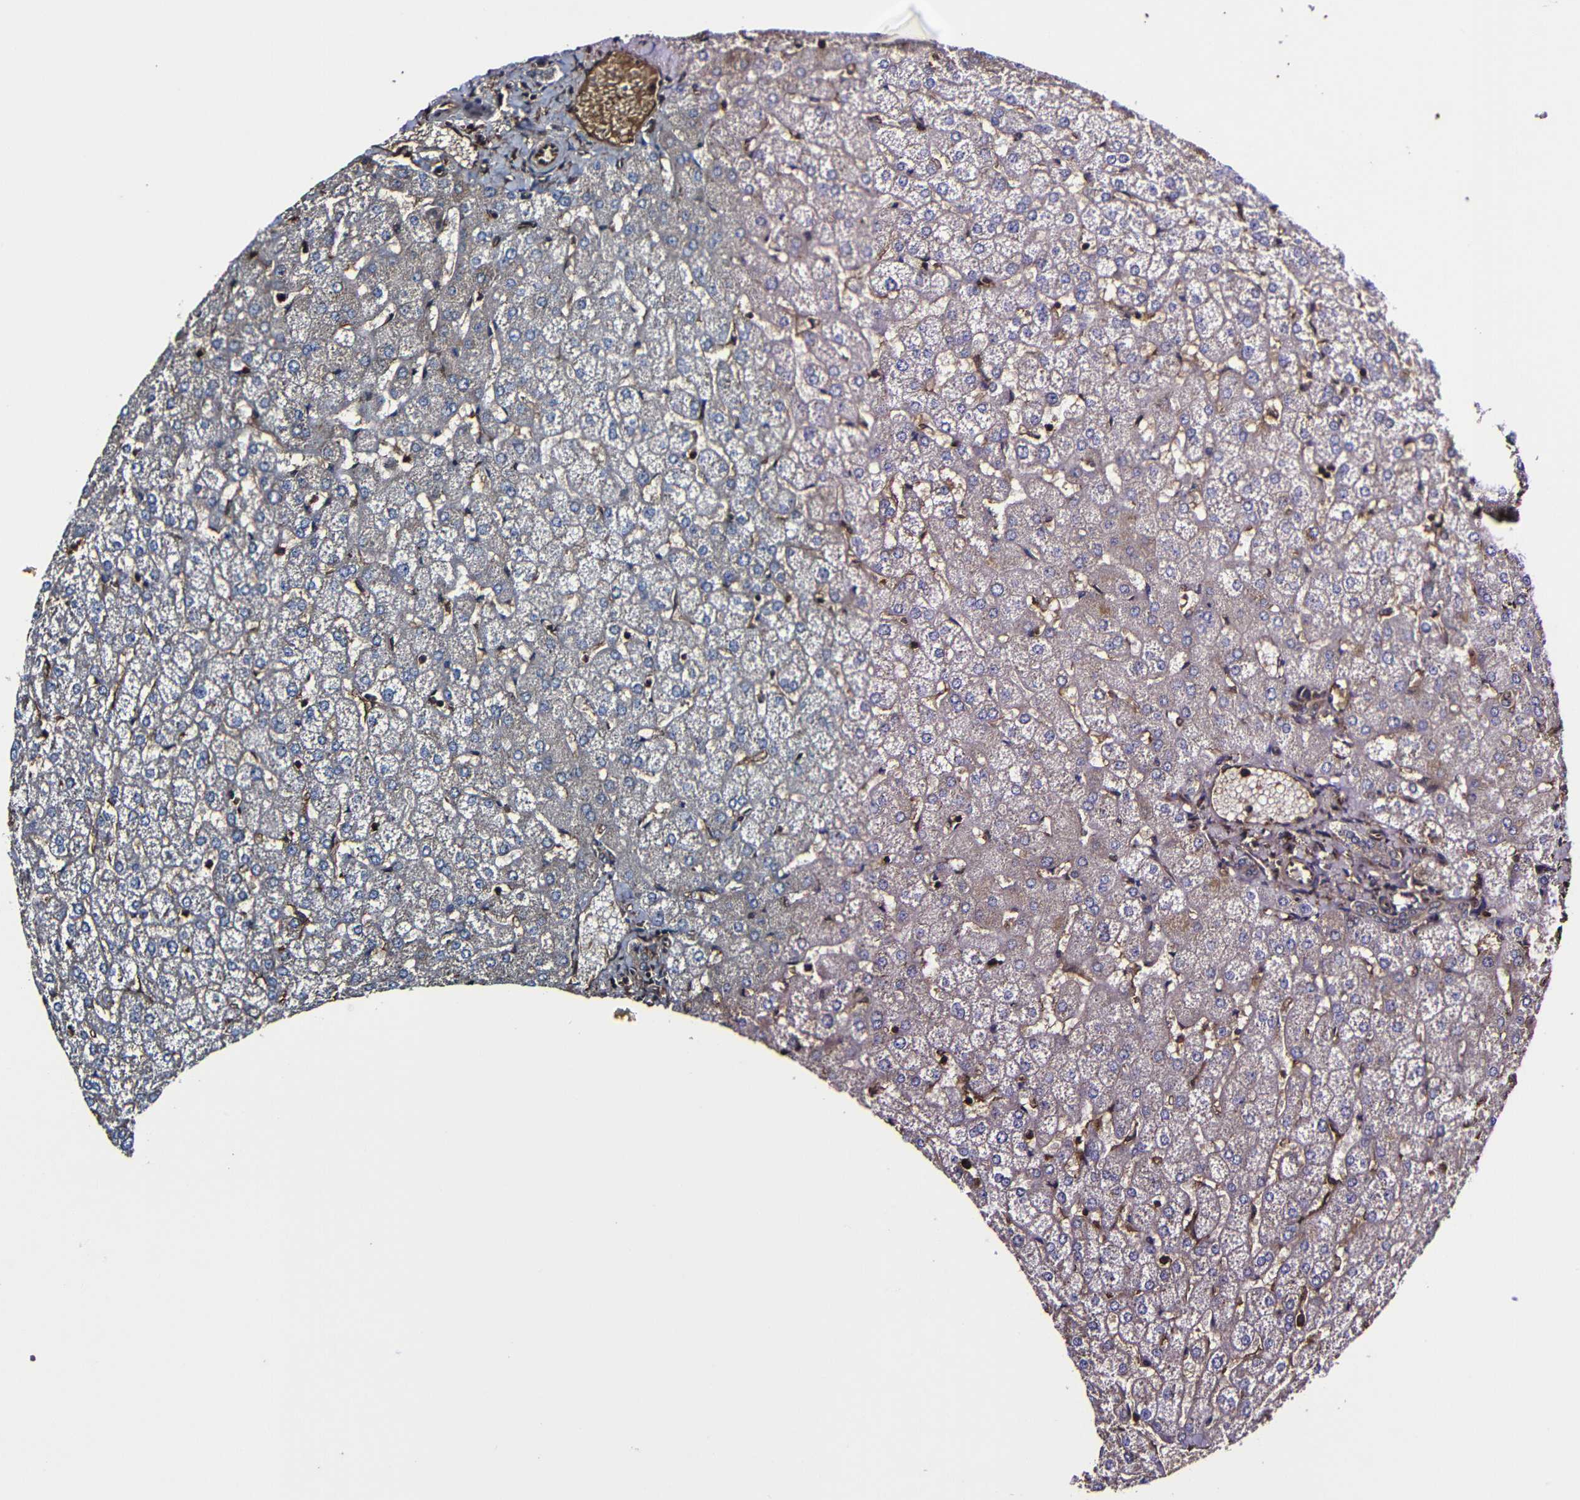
{"staining": {"intensity": "weak", "quantity": "25%-75%", "location": "cytoplasmic/membranous"}, "tissue": "liver", "cell_type": "Cholangiocytes", "image_type": "normal", "snomed": [{"axis": "morphology", "description": "Normal tissue, NOS"}, {"axis": "topography", "description": "Liver"}], "caption": "An immunohistochemistry photomicrograph of benign tissue is shown. Protein staining in brown shows weak cytoplasmic/membranous positivity in liver within cholangiocytes.", "gene": "MSN", "patient": {"sex": "female", "age": 32}}